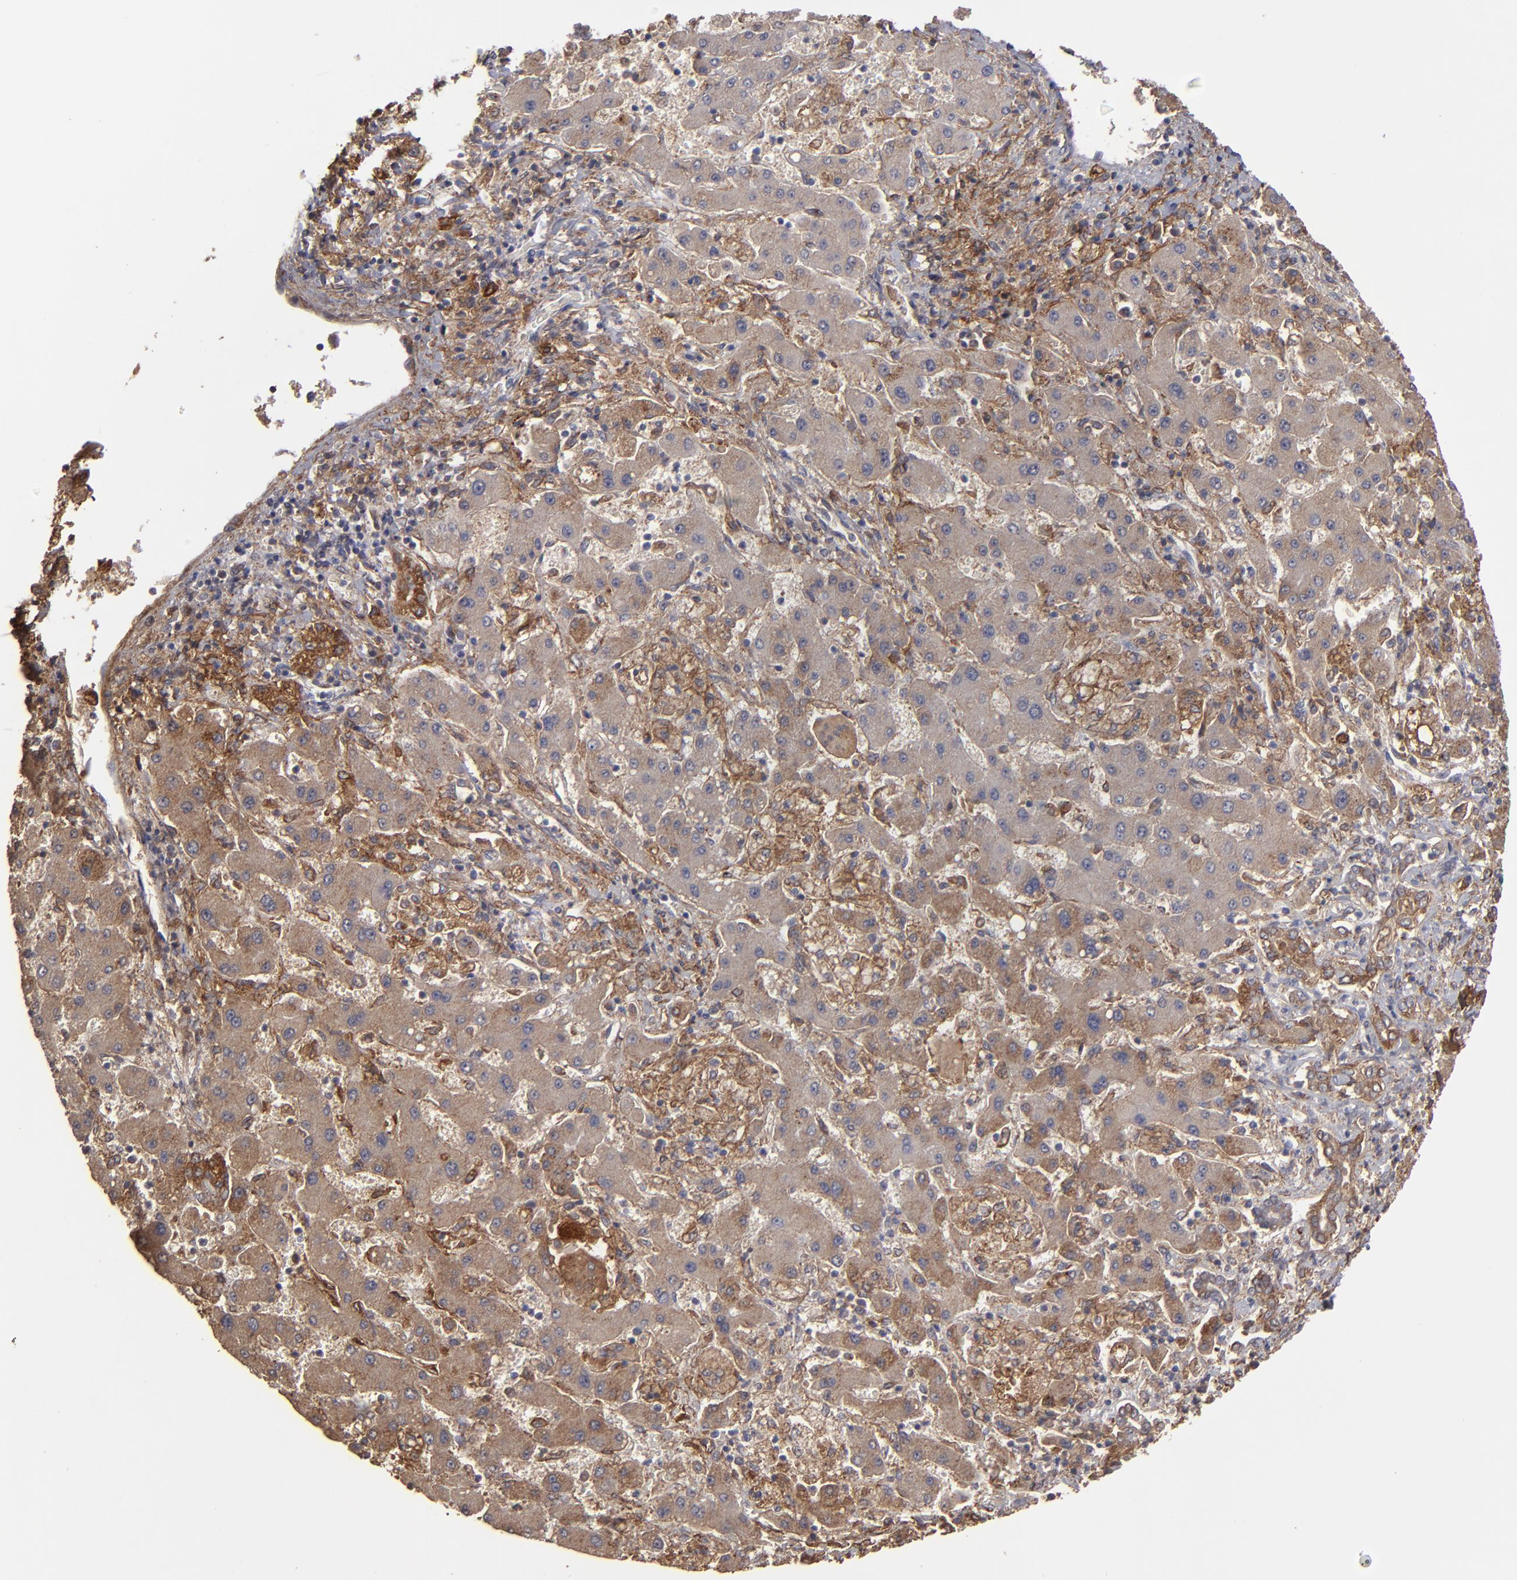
{"staining": {"intensity": "moderate", "quantity": "25%-75%", "location": "cytoplasmic/membranous"}, "tissue": "liver cancer", "cell_type": "Tumor cells", "image_type": "cancer", "snomed": [{"axis": "morphology", "description": "Cholangiocarcinoma"}, {"axis": "topography", "description": "Liver"}], "caption": "Protein expression analysis of human liver cancer reveals moderate cytoplasmic/membranous staining in about 25%-75% of tumor cells.", "gene": "ITGB5", "patient": {"sex": "male", "age": 50}}